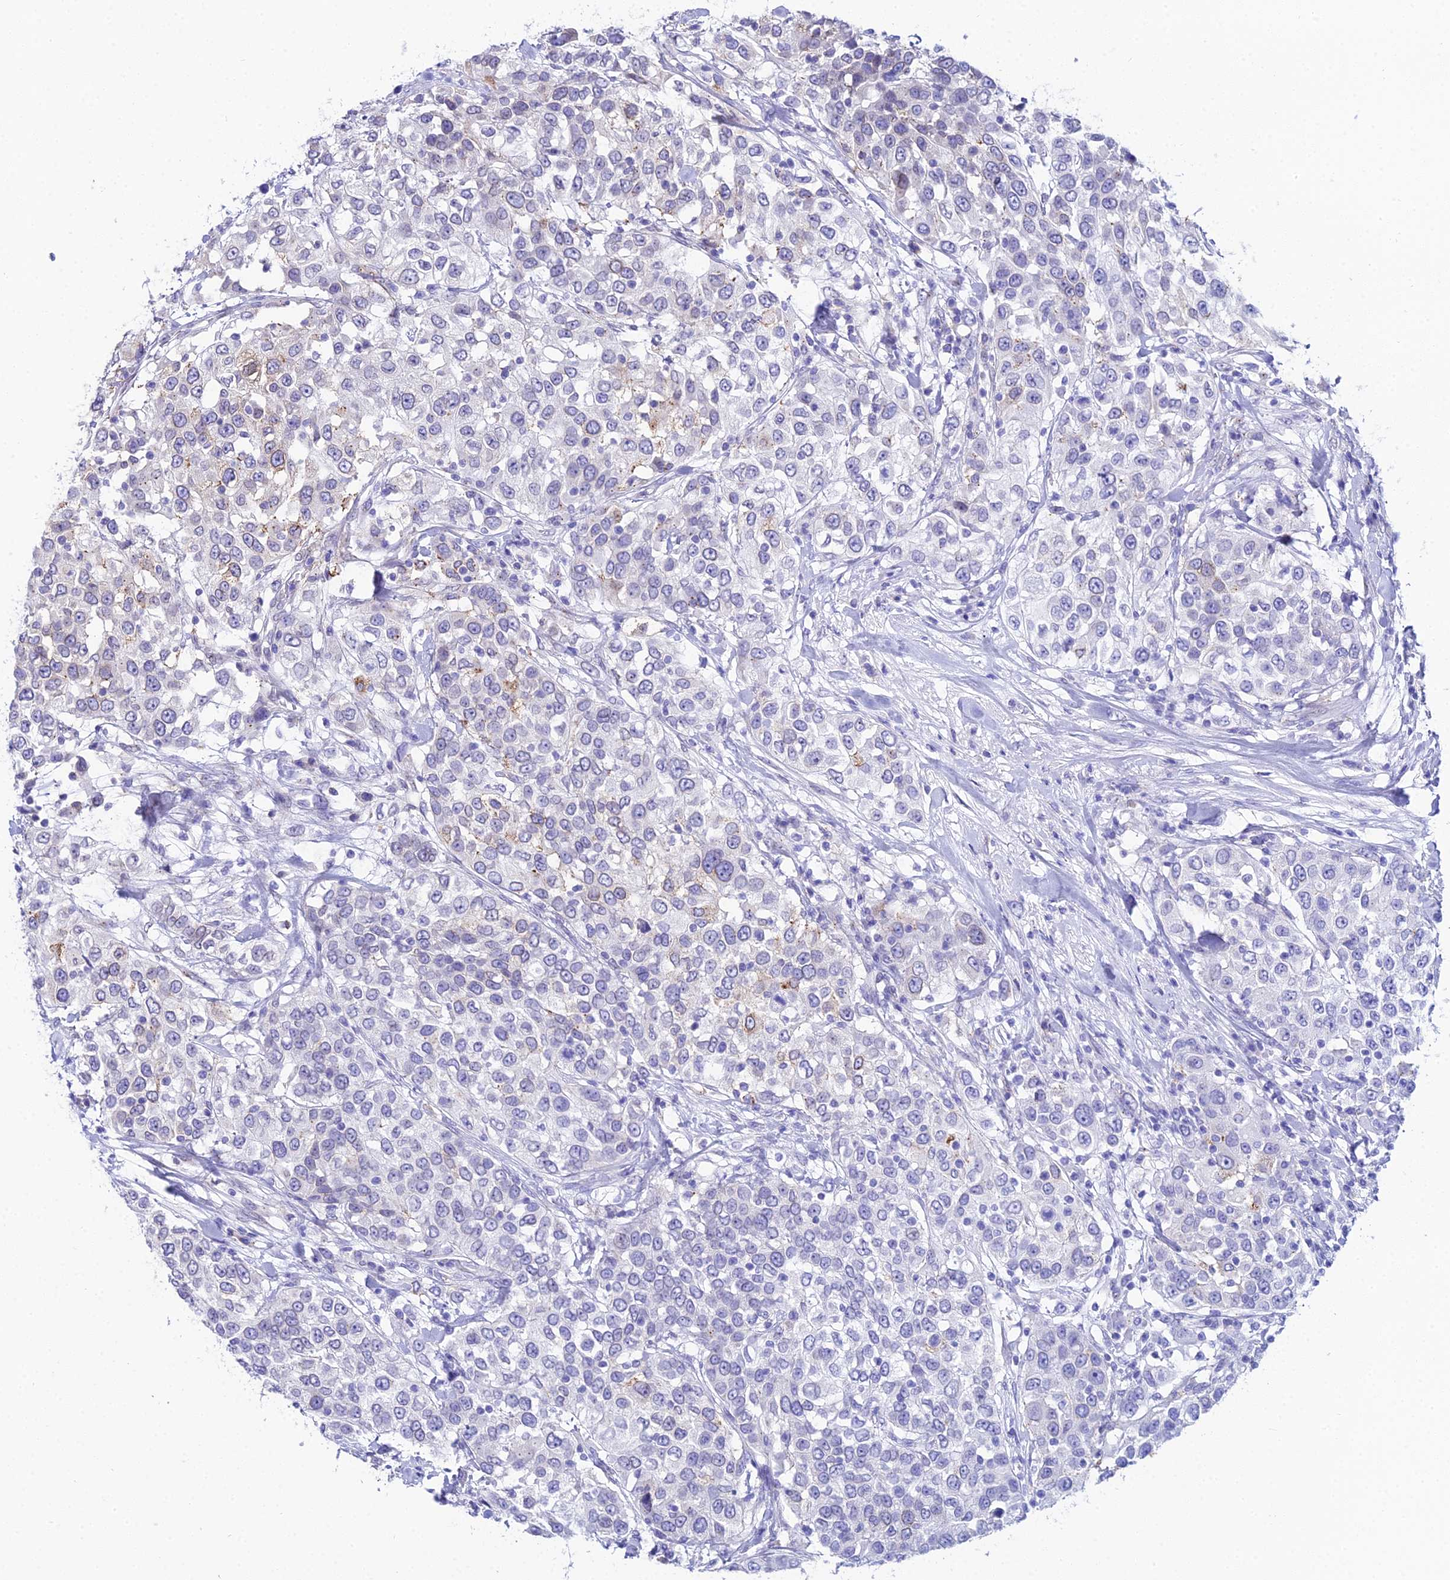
{"staining": {"intensity": "moderate", "quantity": "<25%", "location": "cytoplasmic/membranous"}, "tissue": "urothelial cancer", "cell_type": "Tumor cells", "image_type": "cancer", "snomed": [{"axis": "morphology", "description": "Urothelial carcinoma, High grade"}, {"axis": "topography", "description": "Urinary bladder"}], "caption": "IHC histopathology image of neoplastic tissue: human high-grade urothelial carcinoma stained using IHC shows low levels of moderate protein expression localized specifically in the cytoplasmic/membranous of tumor cells, appearing as a cytoplasmic/membranous brown color.", "gene": "DDX19A", "patient": {"sex": "female", "age": 80}}